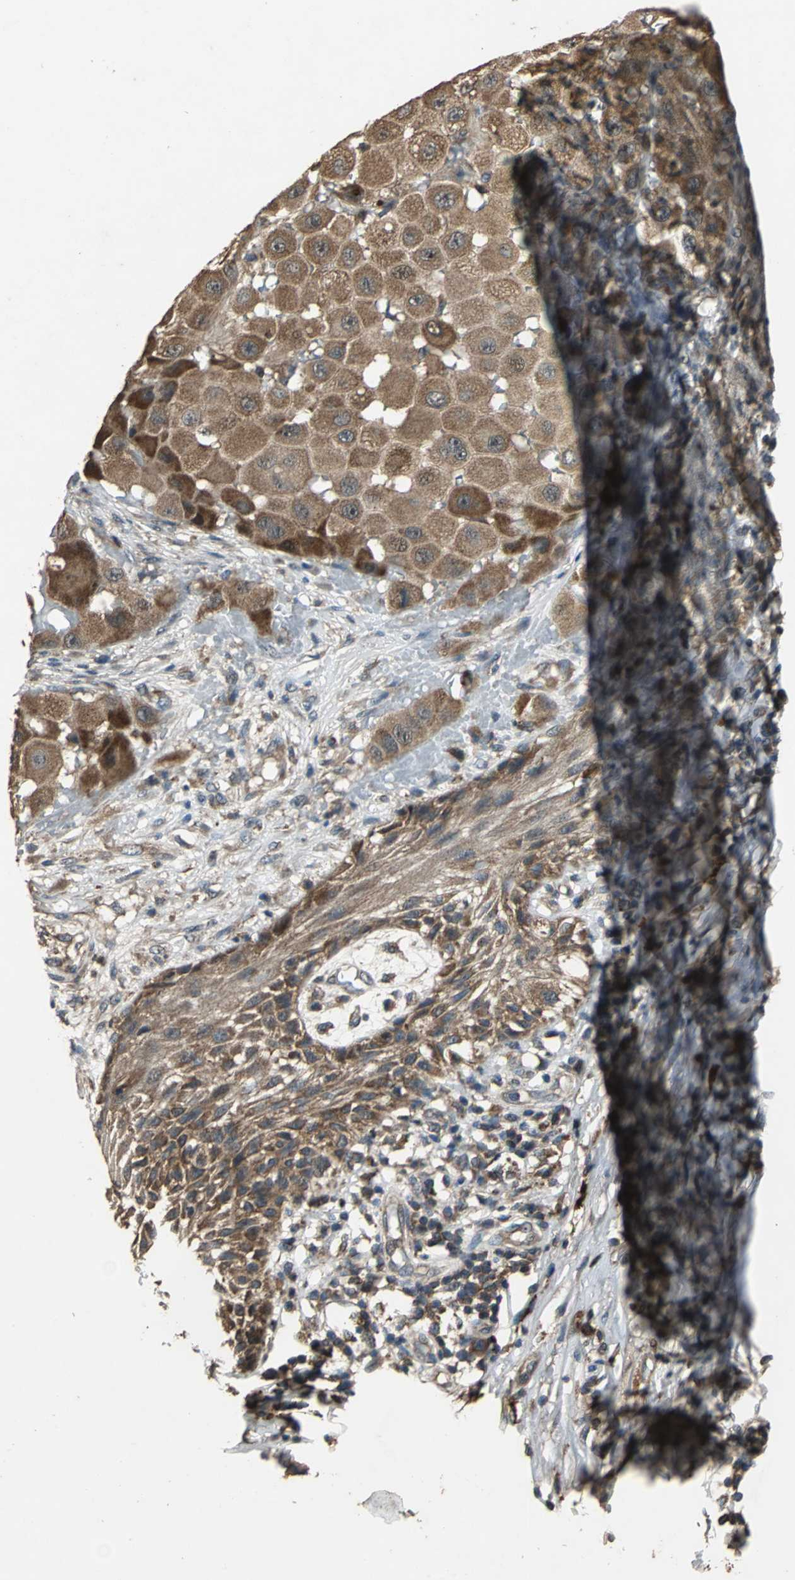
{"staining": {"intensity": "strong", "quantity": ">75%", "location": "cytoplasmic/membranous"}, "tissue": "melanoma", "cell_type": "Tumor cells", "image_type": "cancer", "snomed": [{"axis": "morphology", "description": "Malignant melanoma, NOS"}, {"axis": "topography", "description": "Skin"}], "caption": "Protein staining displays strong cytoplasmic/membranous positivity in approximately >75% of tumor cells in malignant melanoma. (DAB (3,3'-diaminobenzidine) = brown stain, brightfield microscopy at high magnification).", "gene": "ZNF608", "patient": {"sex": "female", "age": 81}}